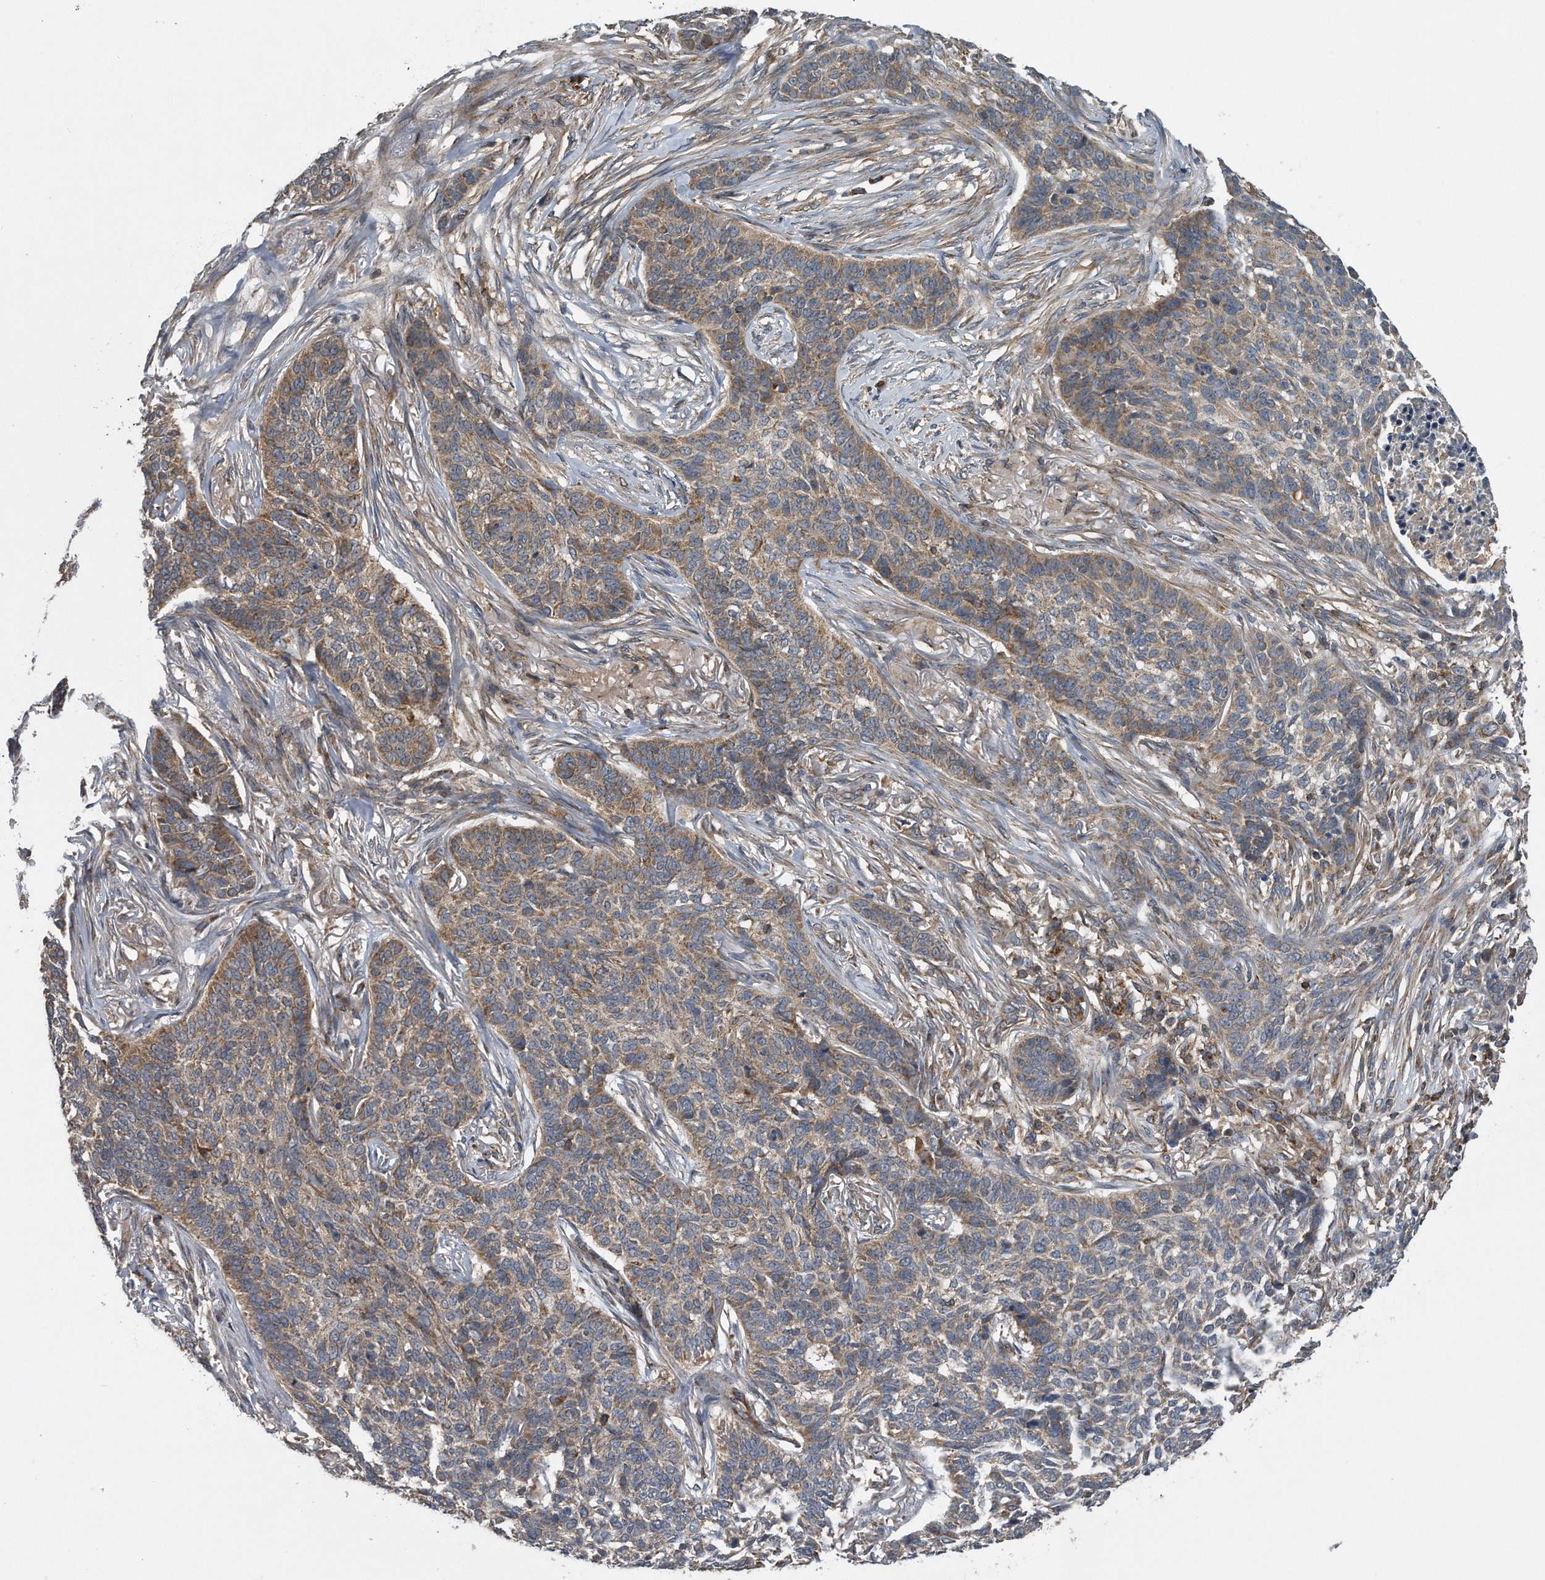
{"staining": {"intensity": "moderate", "quantity": "25%-75%", "location": "cytoplasmic/membranous"}, "tissue": "skin cancer", "cell_type": "Tumor cells", "image_type": "cancer", "snomed": [{"axis": "morphology", "description": "Basal cell carcinoma"}, {"axis": "topography", "description": "Skin"}], "caption": "Skin cancer (basal cell carcinoma) stained for a protein exhibits moderate cytoplasmic/membranous positivity in tumor cells. (Brightfield microscopy of DAB IHC at high magnification).", "gene": "ALPK2", "patient": {"sex": "male", "age": 85}}